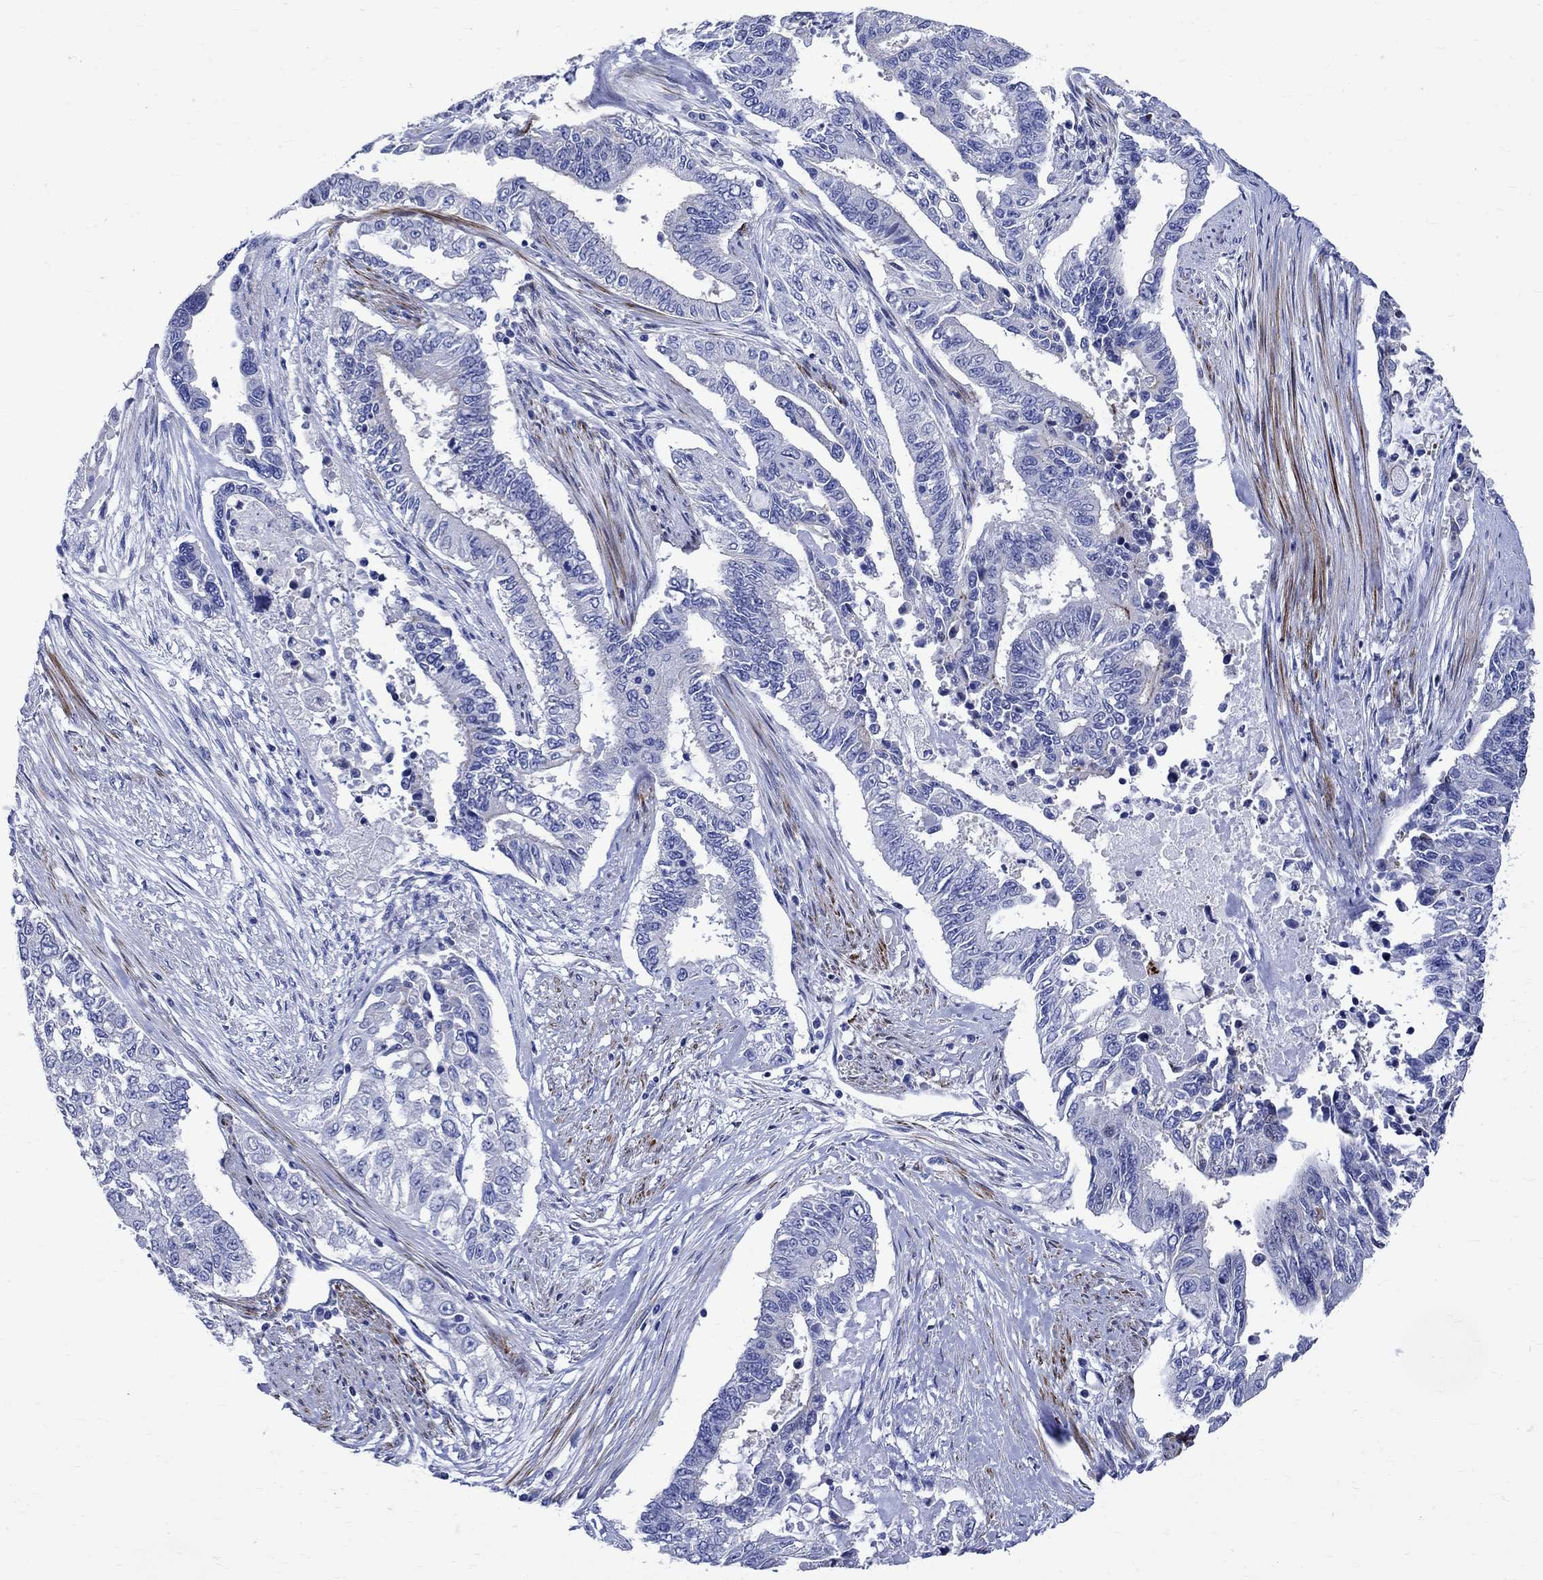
{"staining": {"intensity": "negative", "quantity": "none", "location": "none"}, "tissue": "endometrial cancer", "cell_type": "Tumor cells", "image_type": "cancer", "snomed": [{"axis": "morphology", "description": "Adenocarcinoma, NOS"}, {"axis": "topography", "description": "Uterus"}], "caption": "Endometrial cancer stained for a protein using immunohistochemistry shows no expression tumor cells.", "gene": "PARVB", "patient": {"sex": "female", "age": 59}}